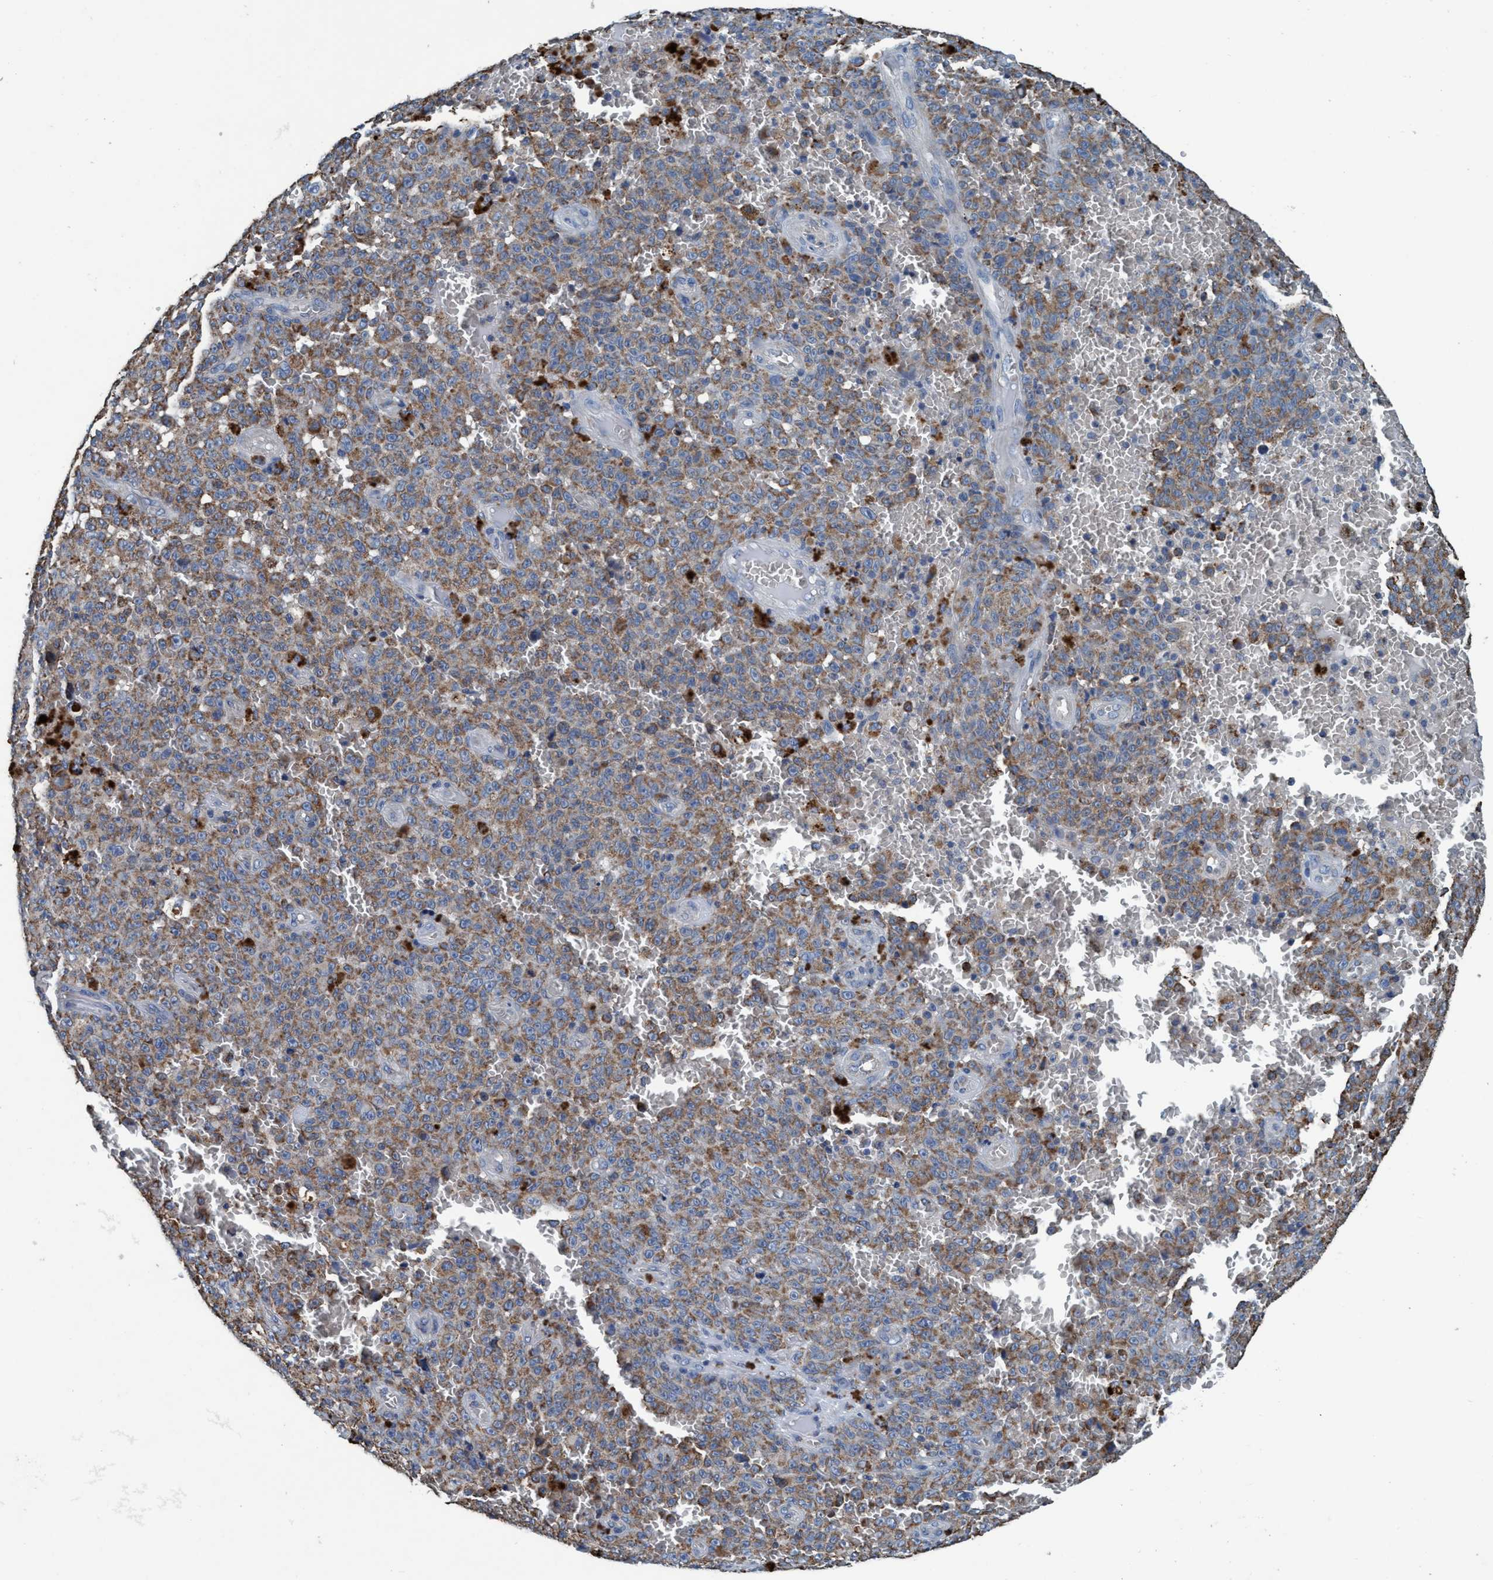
{"staining": {"intensity": "moderate", "quantity": ">75%", "location": "cytoplasmic/membranous"}, "tissue": "melanoma", "cell_type": "Tumor cells", "image_type": "cancer", "snomed": [{"axis": "morphology", "description": "Malignant melanoma, NOS"}, {"axis": "topography", "description": "Skin"}], "caption": "IHC (DAB (3,3'-diaminobenzidine)) staining of human melanoma demonstrates moderate cytoplasmic/membranous protein staining in approximately >75% of tumor cells. (Brightfield microscopy of DAB IHC at high magnification).", "gene": "ANKFN1", "patient": {"sex": "female", "age": 82}}